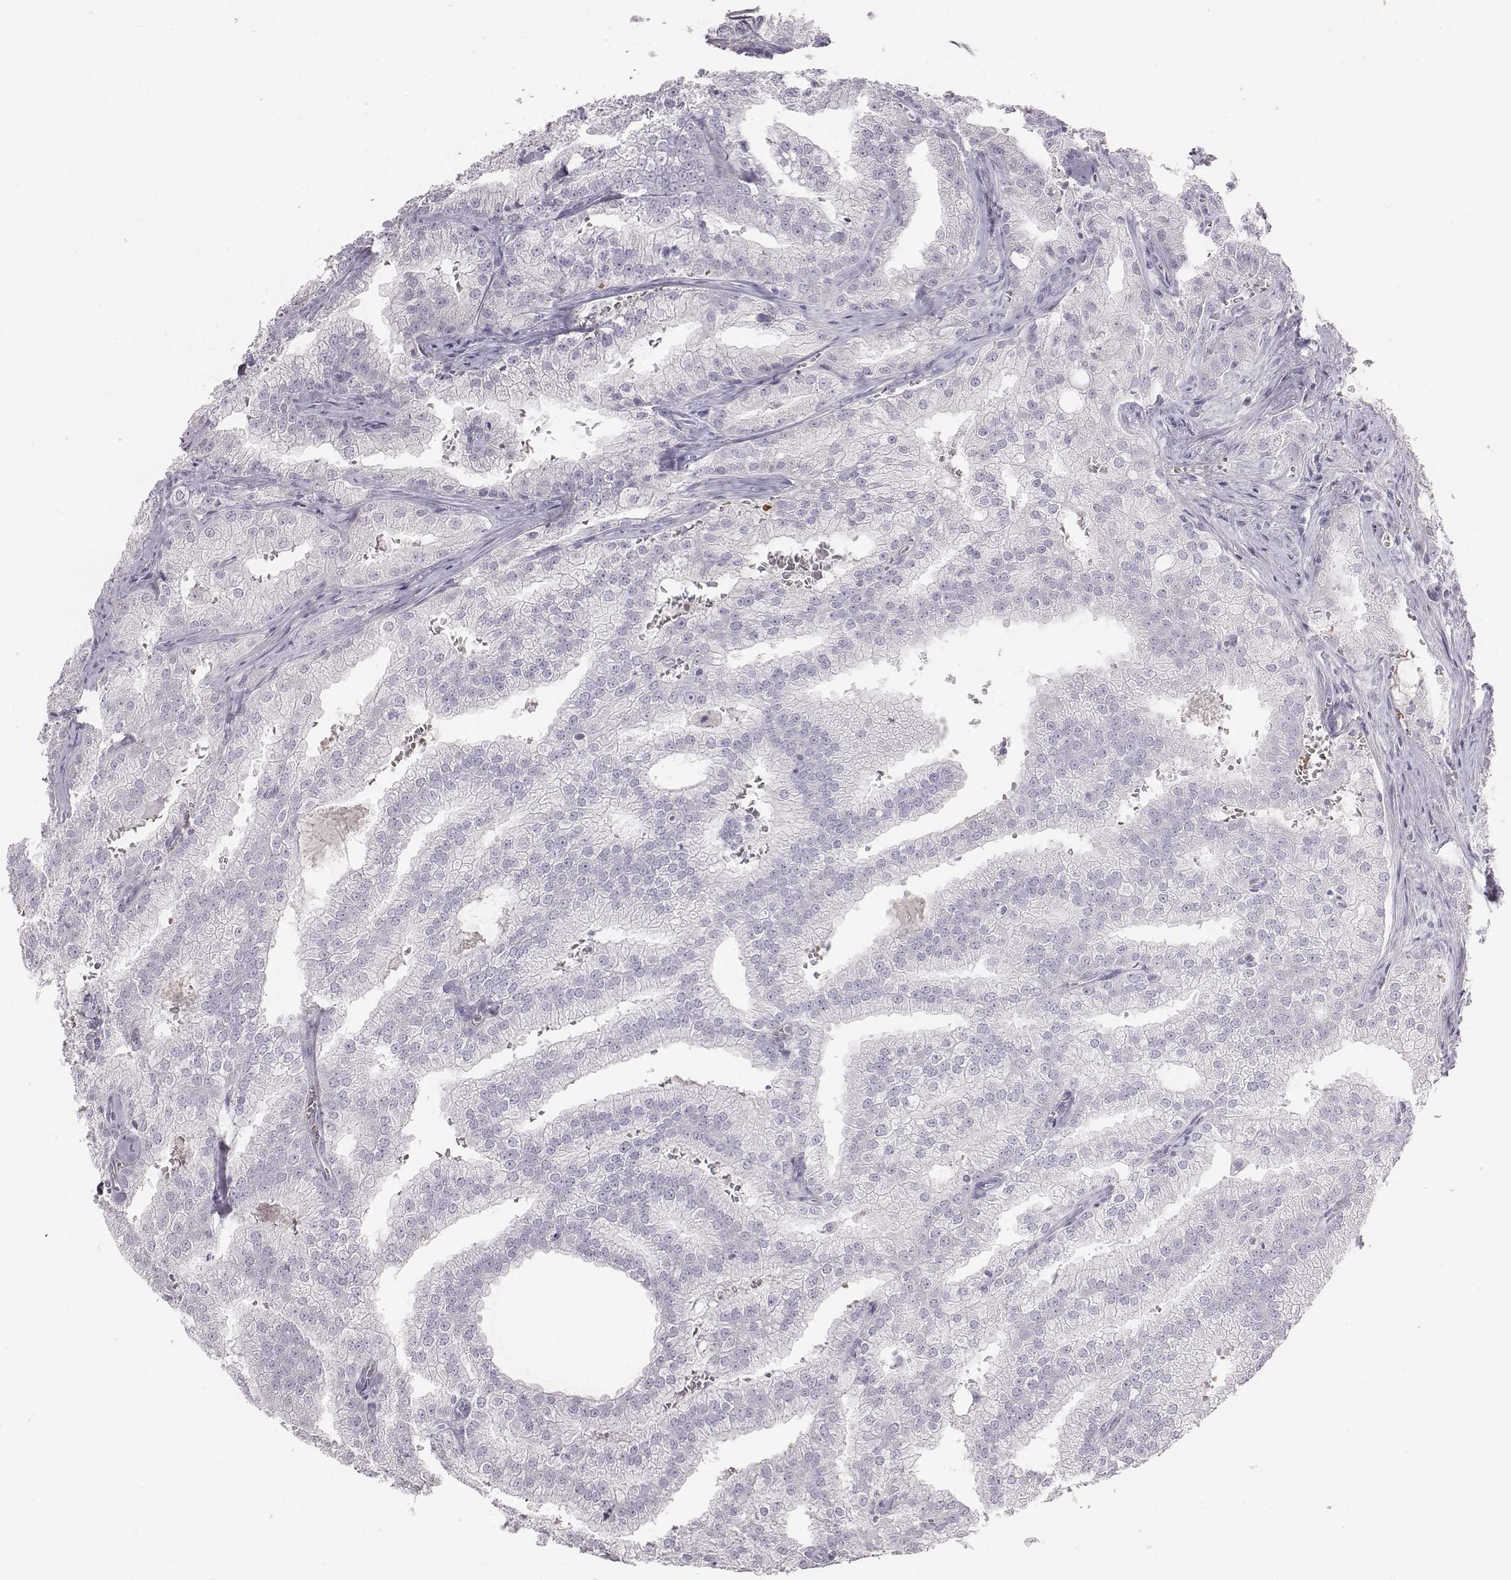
{"staining": {"intensity": "negative", "quantity": "none", "location": "none"}, "tissue": "prostate cancer", "cell_type": "Tumor cells", "image_type": "cancer", "snomed": [{"axis": "morphology", "description": "Adenocarcinoma, NOS"}, {"axis": "topography", "description": "Prostate"}], "caption": "Immunohistochemistry of human prostate cancer (adenocarcinoma) shows no positivity in tumor cells.", "gene": "HBZ", "patient": {"sex": "male", "age": 70}}